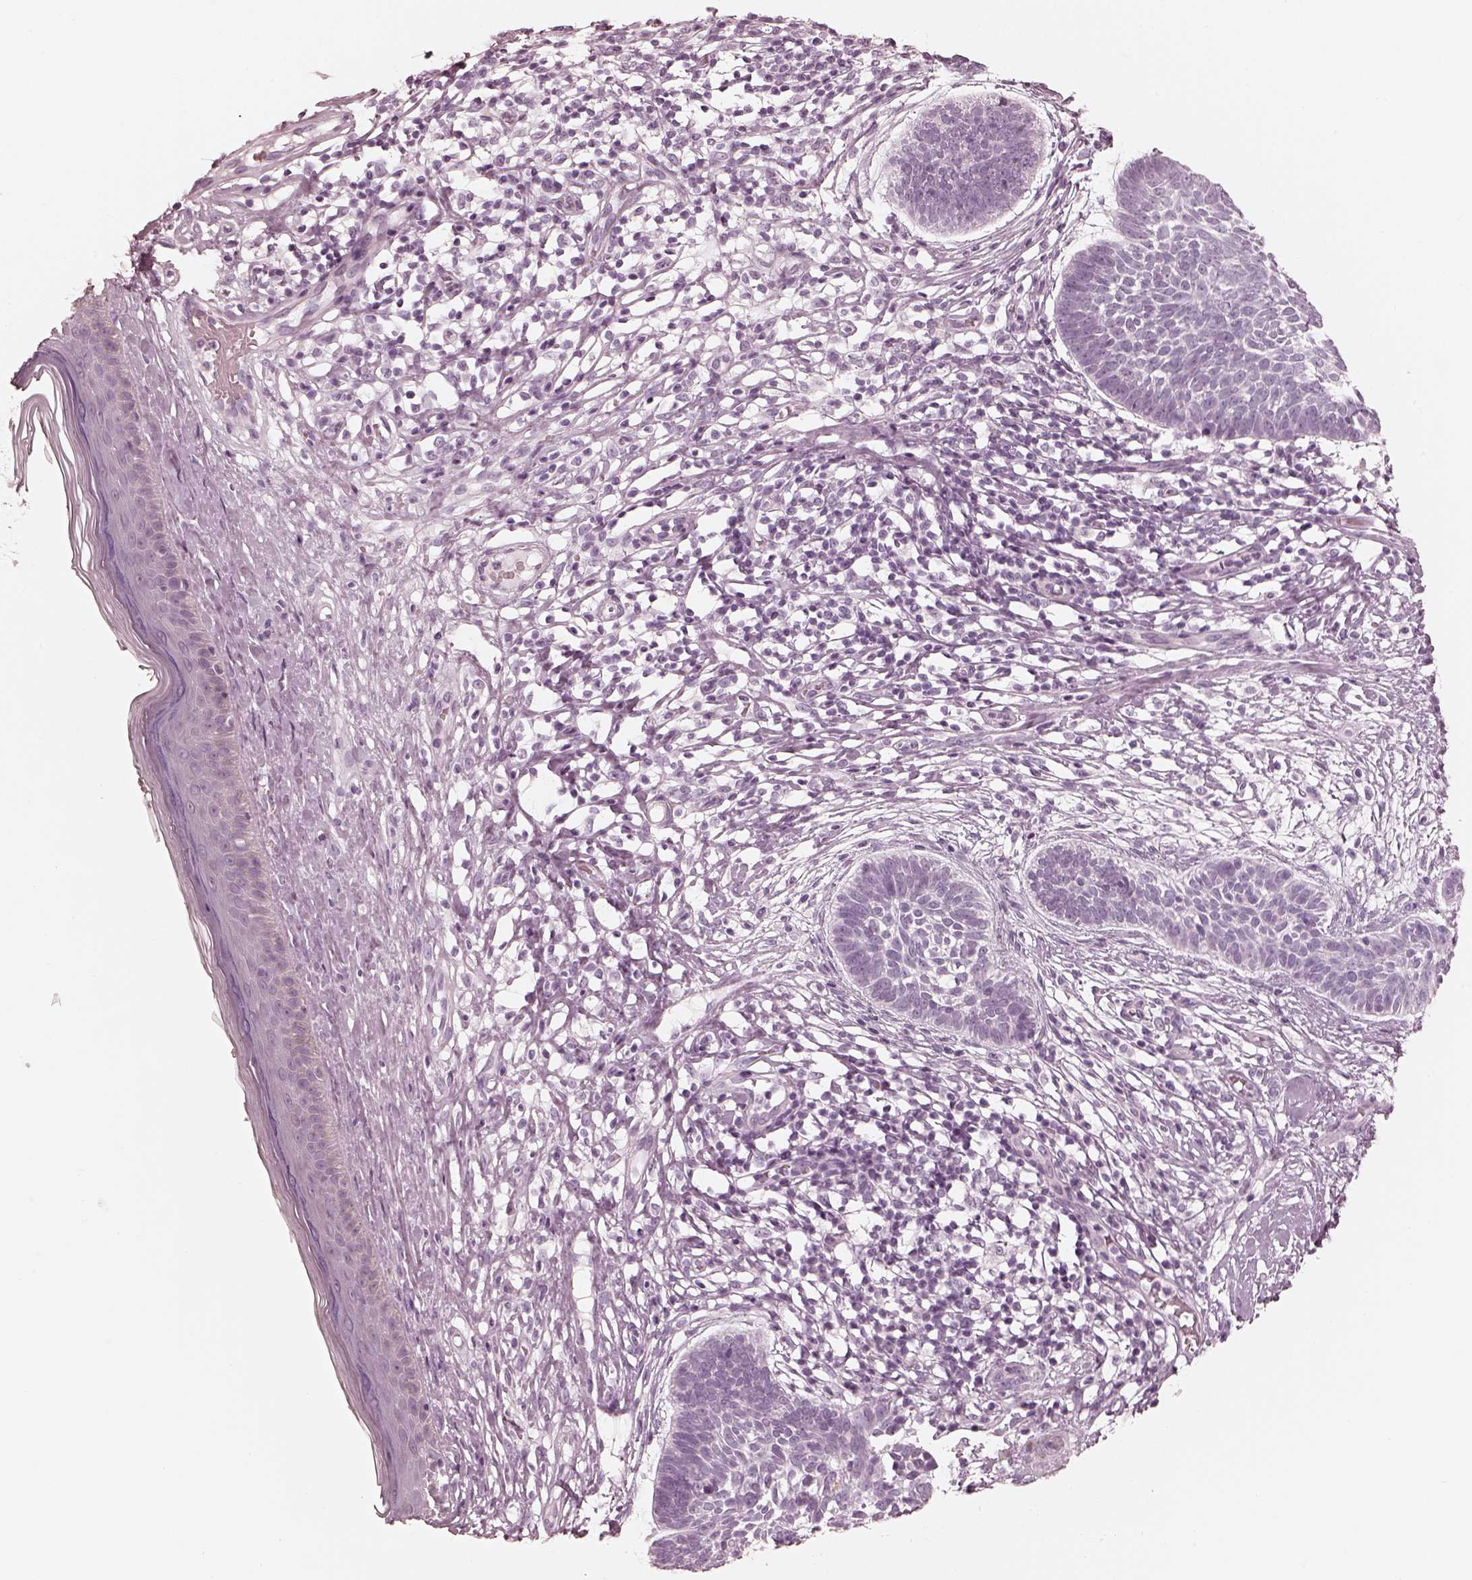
{"staining": {"intensity": "negative", "quantity": "none", "location": "none"}, "tissue": "skin cancer", "cell_type": "Tumor cells", "image_type": "cancer", "snomed": [{"axis": "morphology", "description": "Basal cell carcinoma"}, {"axis": "topography", "description": "Skin"}], "caption": "This is an immunohistochemistry (IHC) photomicrograph of human basal cell carcinoma (skin). There is no expression in tumor cells.", "gene": "CALR3", "patient": {"sex": "male", "age": 85}}